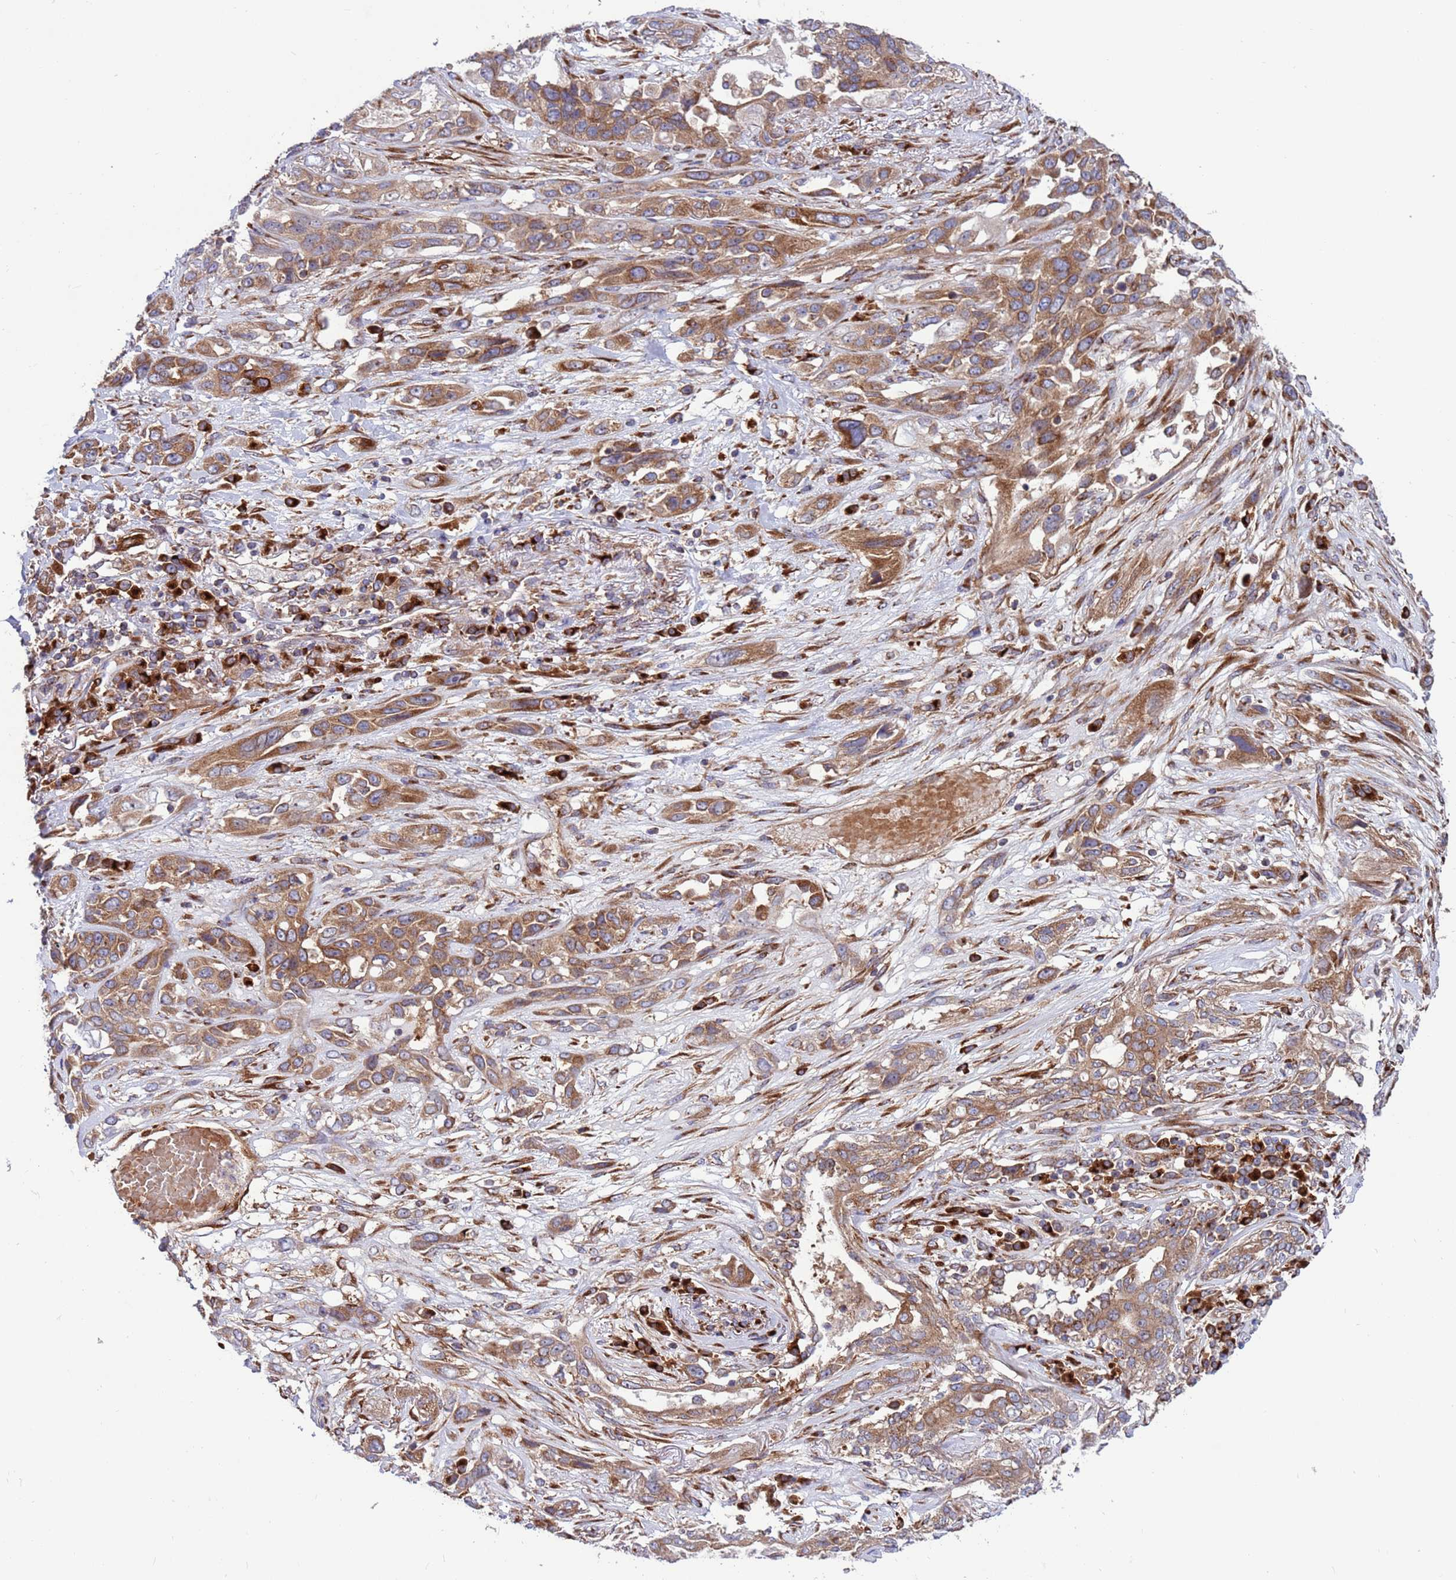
{"staining": {"intensity": "moderate", "quantity": "25%-75%", "location": "cytoplasmic/membranous"}, "tissue": "lung cancer", "cell_type": "Tumor cells", "image_type": "cancer", "snomed": [{"axis": "morphology", "description": "Squamous cell carcinoma, NOS"}, {"axis": "topography", "description": "Lung"}], "caption": "Human lung cancer (squamous cell carcinoma) stained with a brown dye demonstrates moderate cytoplasmic/membranous positive positivity in about 25%-75% of tumor cells.", "gene": "ZC3HAV1", "patient": {"sex": "female", "age": 70}}